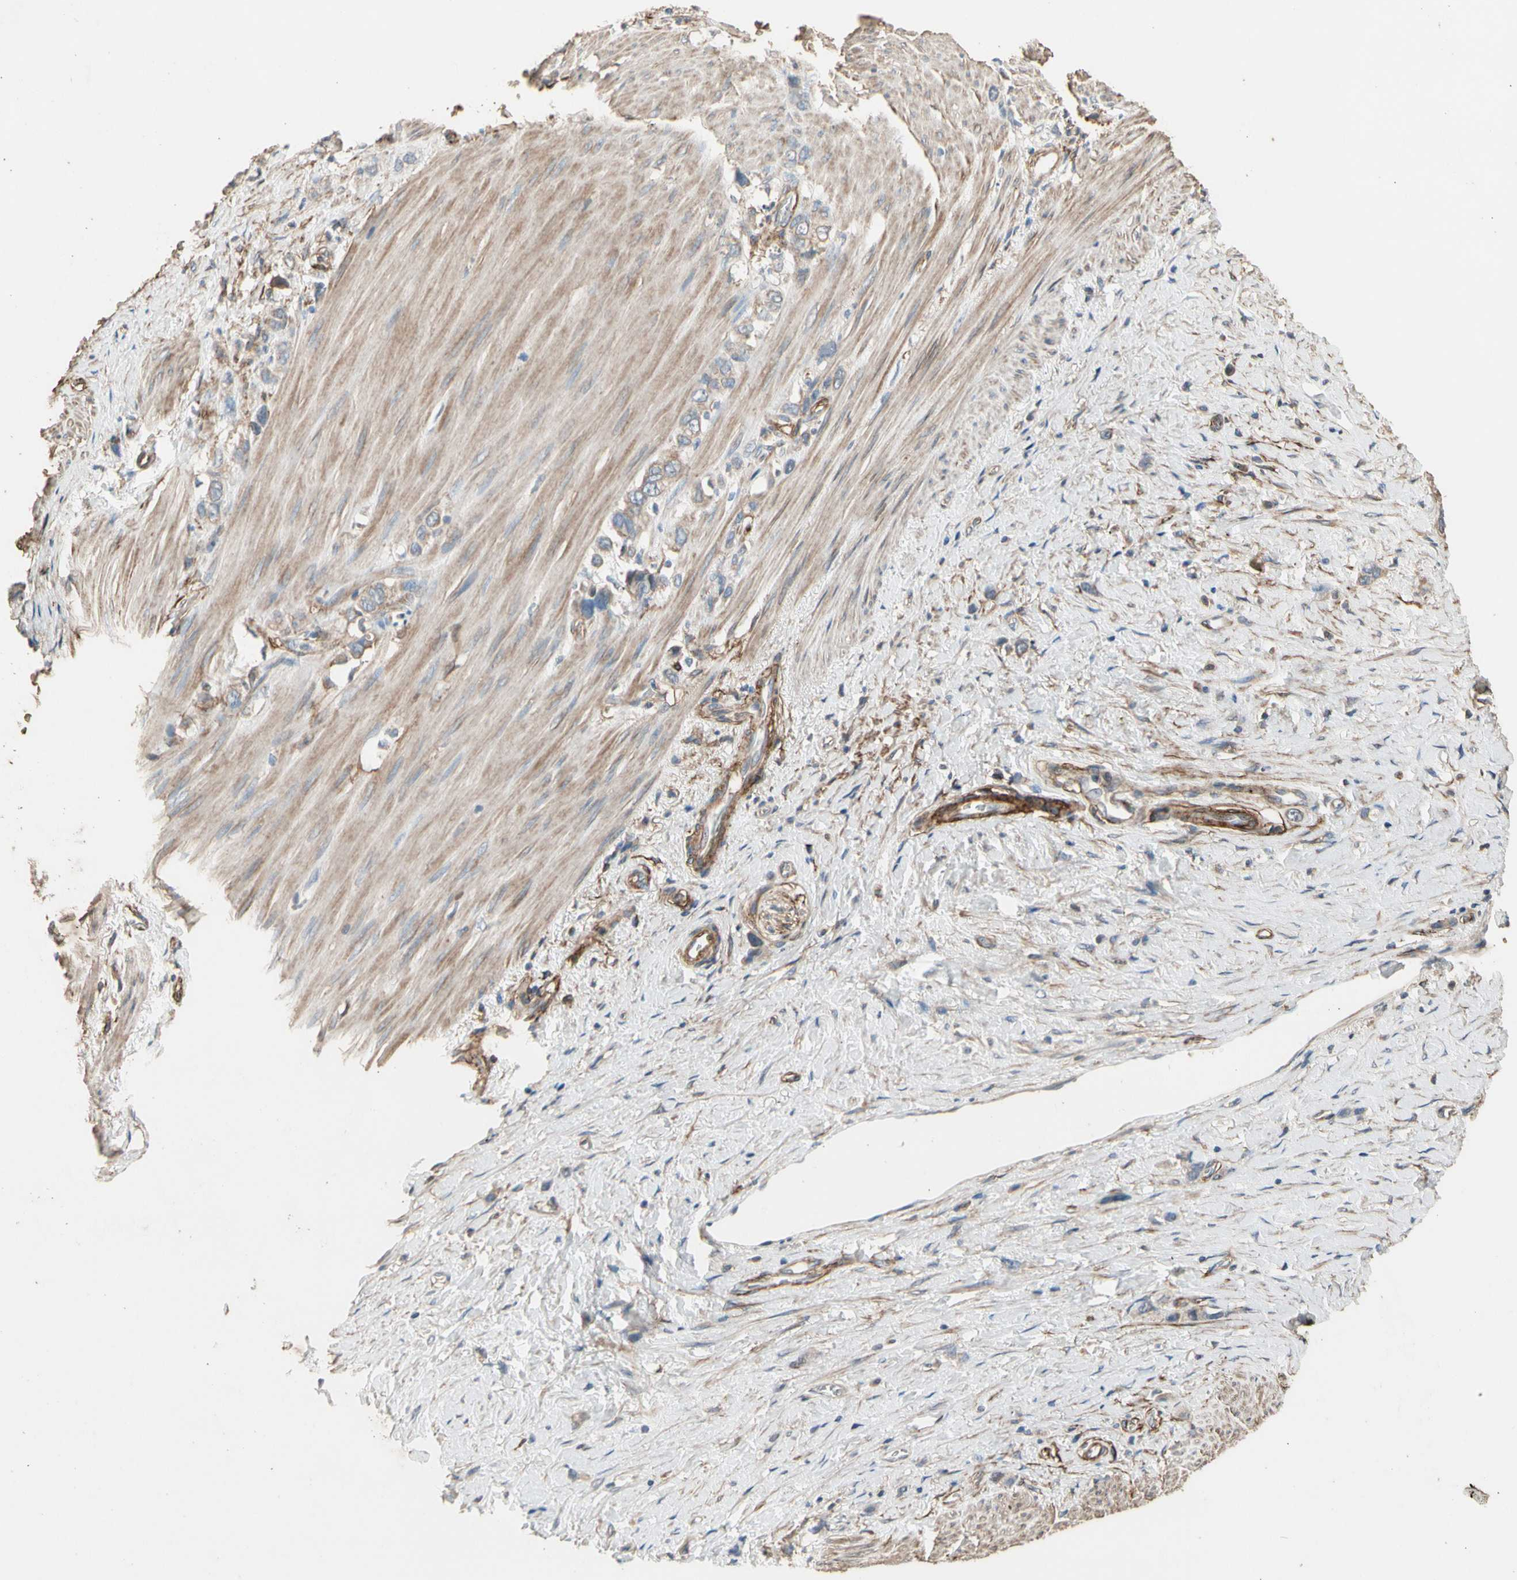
{"staining": {"intensity": "weak", "quantity": ">75%", "location": "cytoplasmic/membranous"}, "tissue": "stomach cancer", "cell_type": "Tumor cells", "image_type": "cancer", "snomed": [{"axis": "morphology", "description": "Normal tissue, NOS"}, {"axis": "morphology", "description": "Adenocarcinoma, NOS"}, {"axis": "morphology", "description": "Adenocarcinoma, High grade"}, {"axis": "topography", "description": "Stomach, upper"}, {"axis": "topography", "description": "Stomach"}], "caption": "Adenocarcinoma (stomach) stained for a protein exhibits weak cytoplasmic/membranous positivity in tumor cells.", "gene": "SUSD2", "patient": {"sex": "female", "age": 65}}